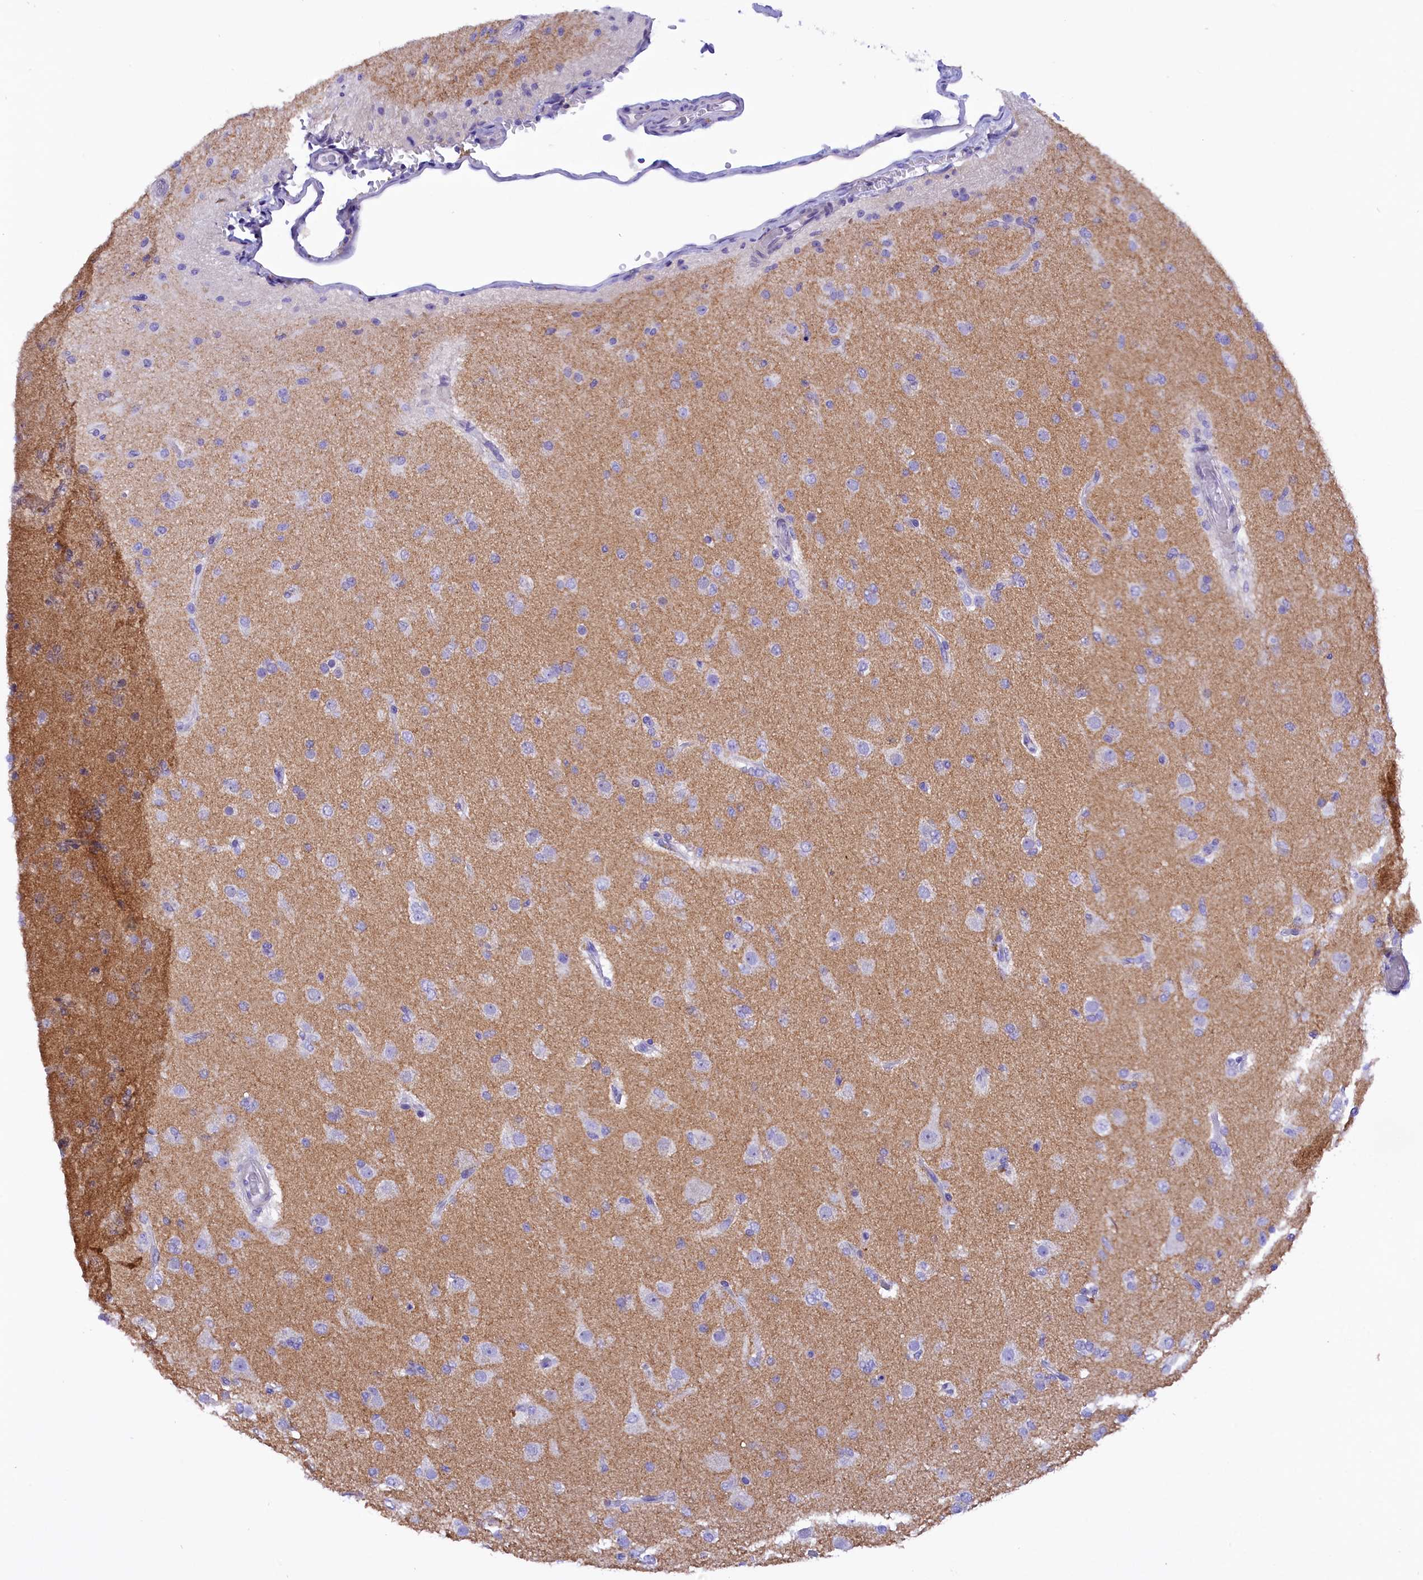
{"staining": {"intensity": "negative", "quantity": "none", "location": "none"}, "tissue": "glioma", "cell_type": "Tumor cells", "image_type": "cancer", "snomed": [{"axis": "morphology", "description": "Glioma, malignant, Low grade"}, {"axis": "topography", "description": "Brain"}], "caption": "Immunohistochemistry (IHC) micrograph of neoplastic tissue: glioma stained with DAB (3,3'-diaminobenzidine) demonstrates no significant protein expression in tumor cells.", "gene": "COL6A5", "patient": {"sex": "male", "age": 65}}